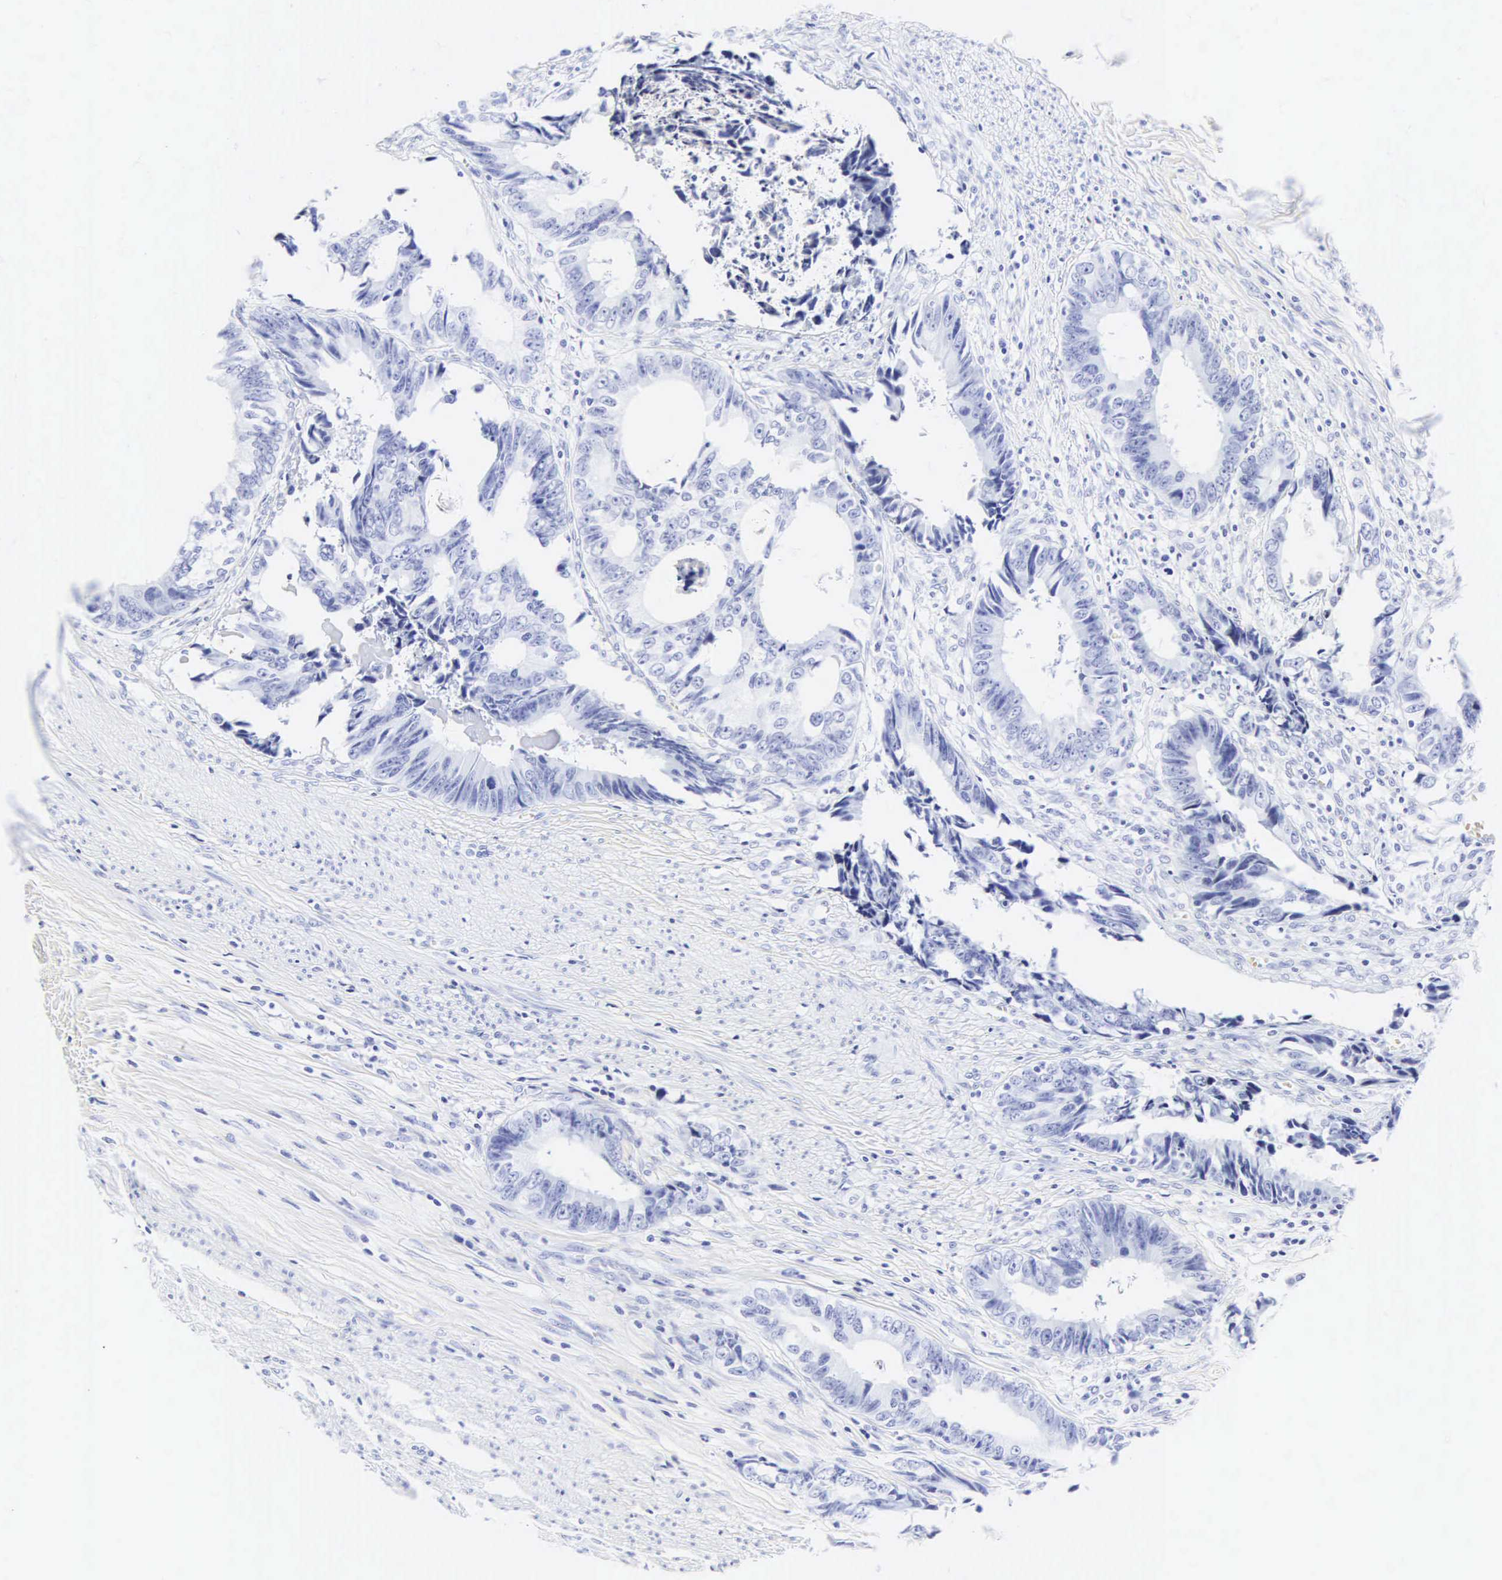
{"staining": {"intensity": "negative", "quantity": "none", "location": "none"}, "tissue": "colorectal cancer", "cell_type": "Tumor cells", "image_type": "cancer", "snomed": [{"axis": "morphology", "description": "Adenocarcinoma, NOS"}, {"axis": "topography", "description": "Rectum"}], "caption": "Human colorectal cancer stained for a protein using immunohistochemistry reveals no expression in tumor cells.", "gene": "CGB3", "patient": {"sex": "female", "age": 98}}